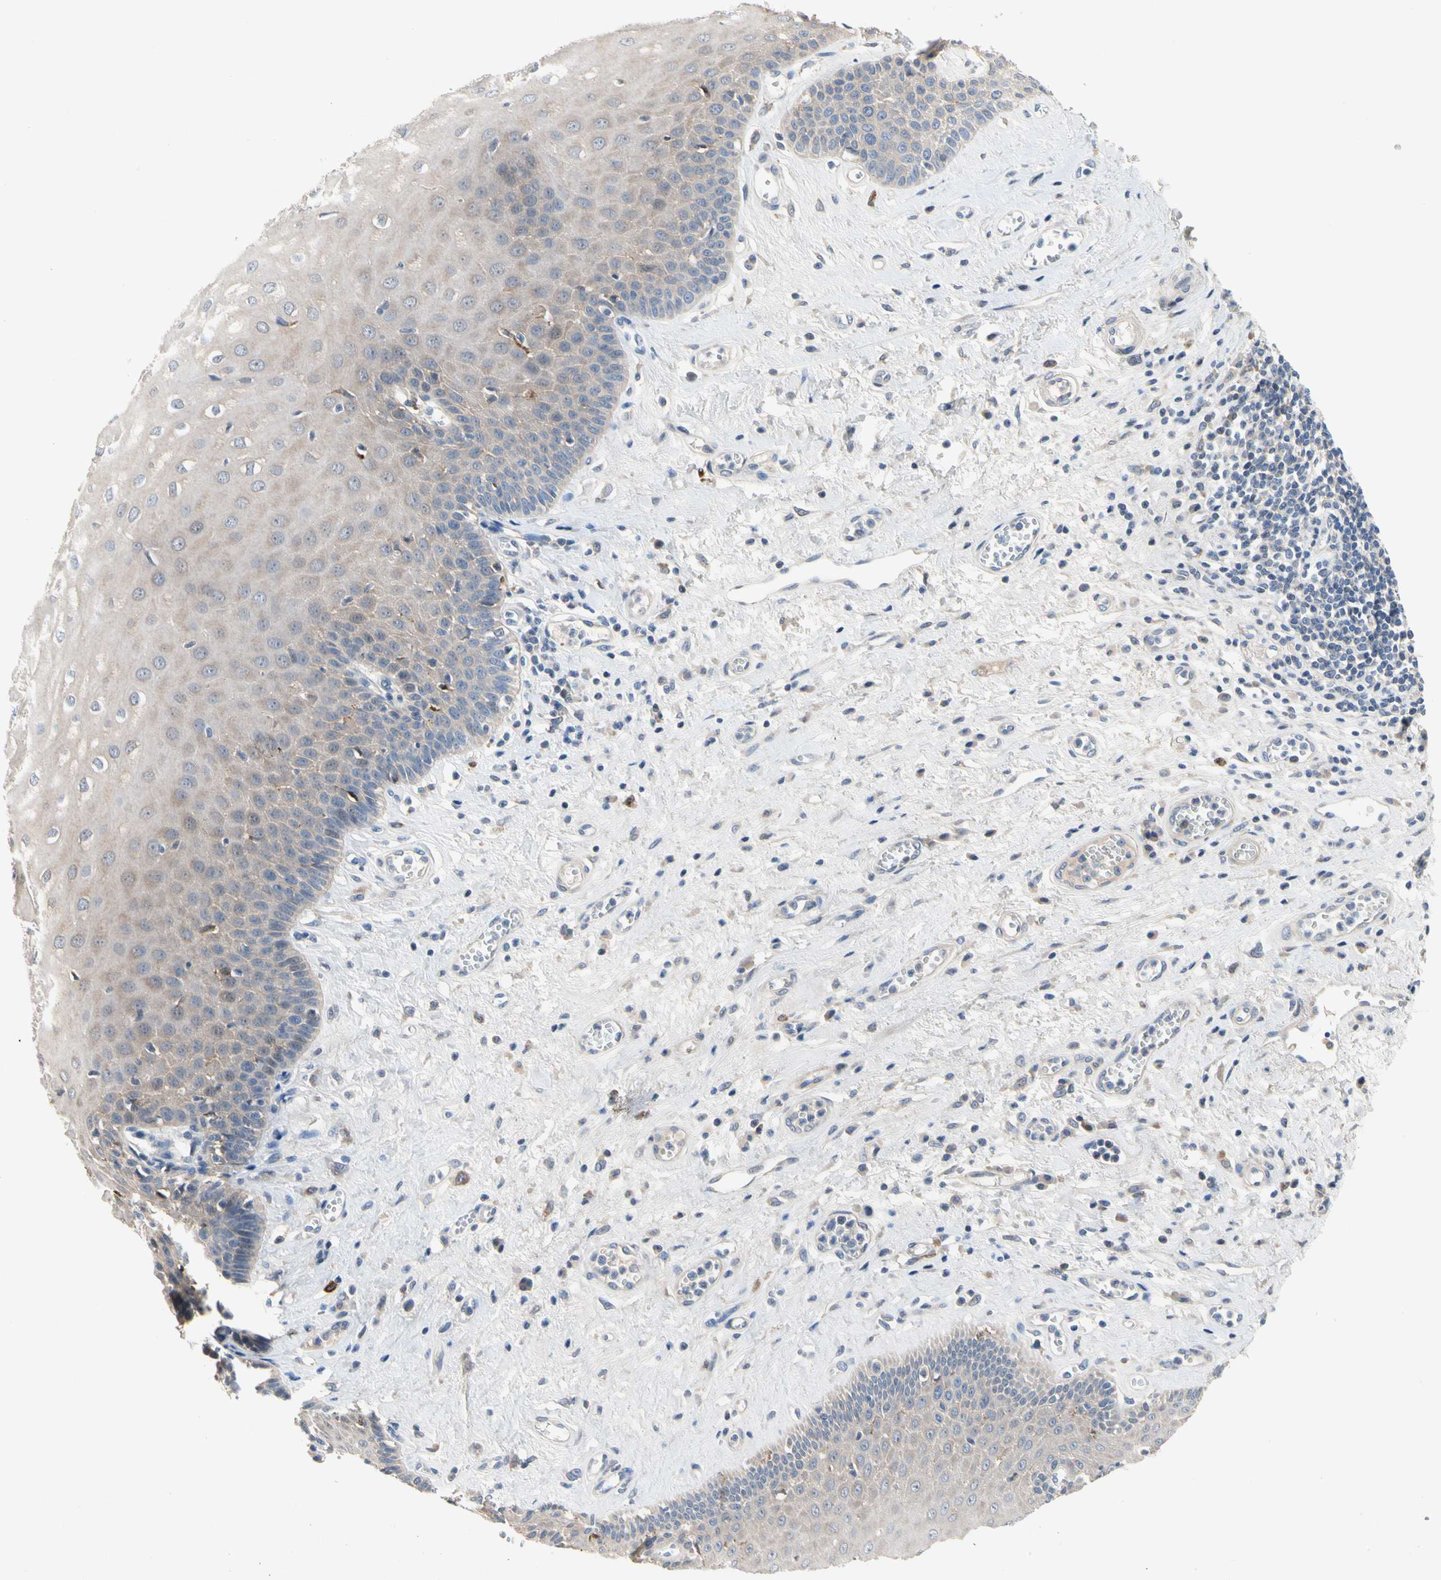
{"staining": {"intensity": "weak", "quantity": ">75%", "location": "cytoplasmic/membranous"}, "tissue": "esophagus", "cell_type": "Squamous epithelial cells", "image_type": "normal", "snomed": [{"axis": "morphology", "description": "Normal tissue, NOS"}, {"axis": "morphology", "description": "Squamous cell carcinoma, NOS"}, {"axis": "topography", "description": "Esophagus"}], "caption": "A histopathology image showing weak cytoplasmic/membranous expression in approximately >75% of squamous epithelial cells in normal esophagus, as visualized by brown immunohistochemical staining.", "gene": "GAS6", "patient": {"sex": "male", "age": 65}}